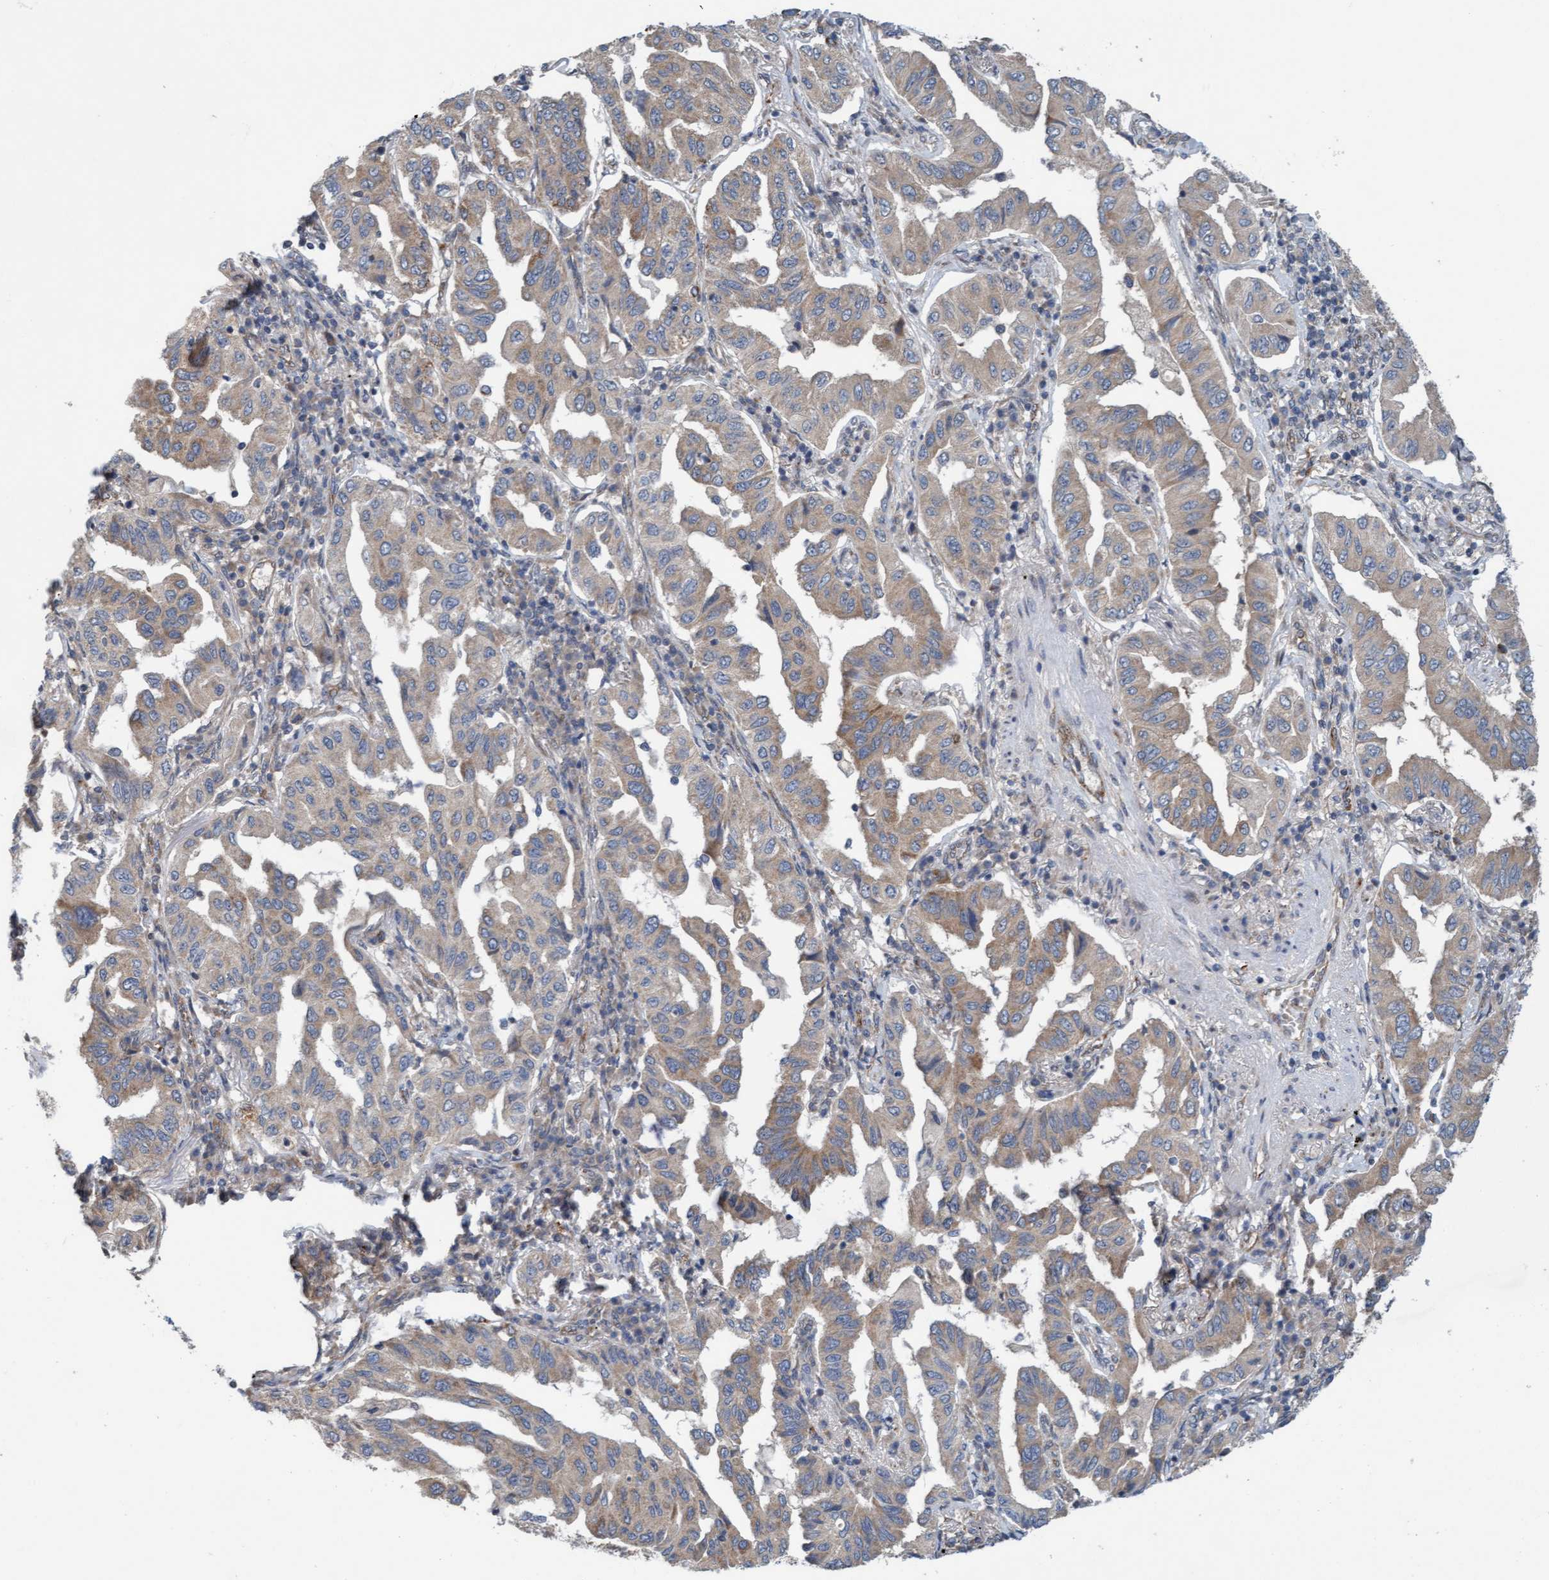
{"staining": {"intensity": "weak", "quantity": "25%-75%", "location": "cytoplasmic/membranous"}, "tissue": "lung cancer", "cell_type": "Tumor cells", "image_type": "cancer", "snomed": [{"axis": "morphology", "description": "Adenocarcinoma, NOS"}, {"axis": "topography", "description": "Lung"}], "caption": "A brown stain shows weak cytoplasmic/membranous positivity of a protein in human lung cancer (adenocarcinoma) tumor cells.", "gene": "ZNF566", "patient": {"sex": "female", "age": 65}}